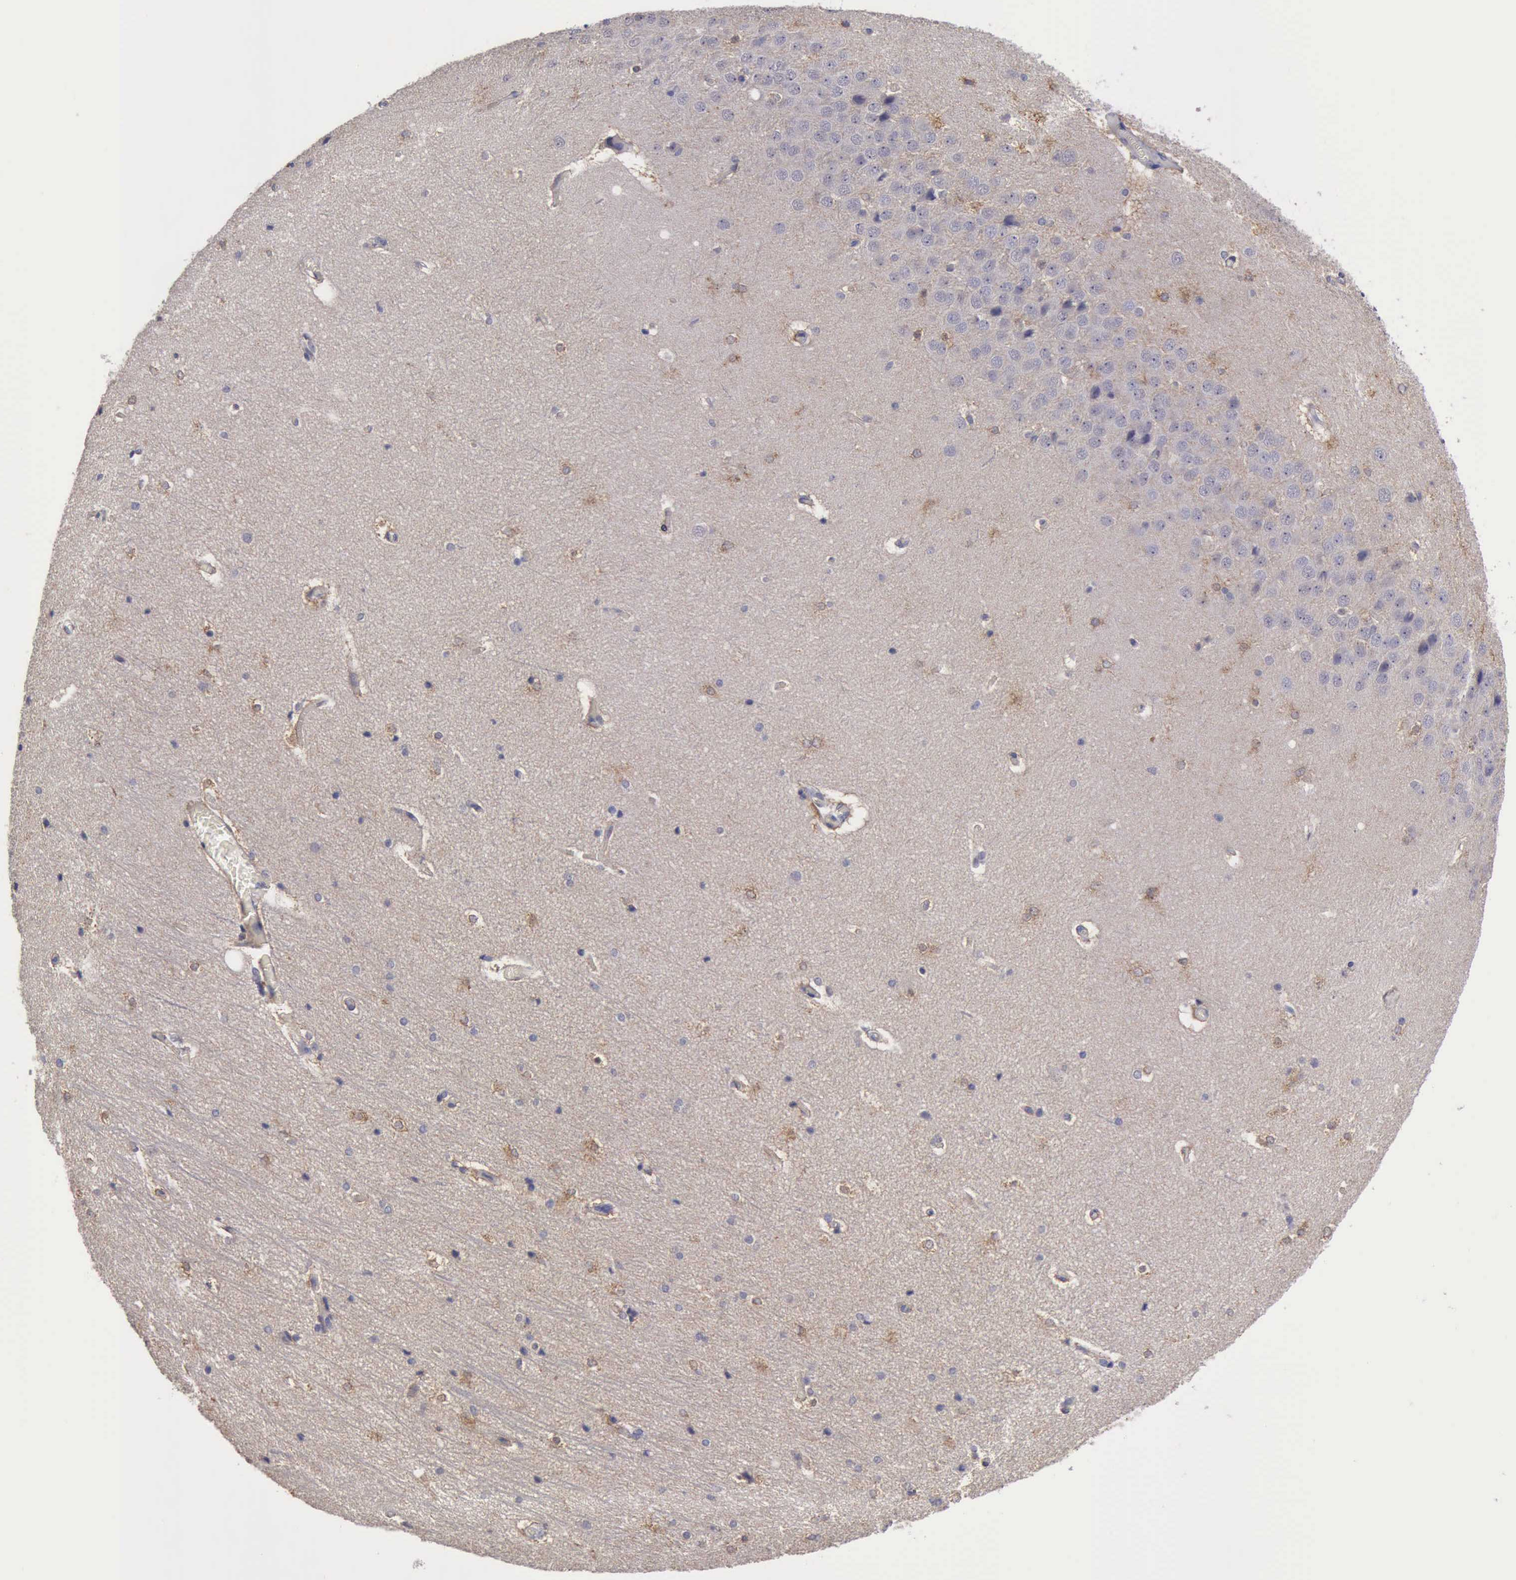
{"staining": {"intensity": "weak", "quantity": "<25%", "location": "cytoplasmic/membranous"}, "tissue": "hippocampus", "cell_type": "Glial cells", "image_type": "normal", "snomed": [{"axis": "morphology", "description": "Normal tissue, NOS"}, {"axis": "topography", "description": "Hippocampus"}], "caption": "The IHC histopathology image has no significant positivity in glial cells of hippocampus. (DAB (3,3'-diaminobenzidine) immunohistochemistry with hematoxylin counter stain).", "gene": "PHKA1", "patient": {"sex": "female", "age": 19}}